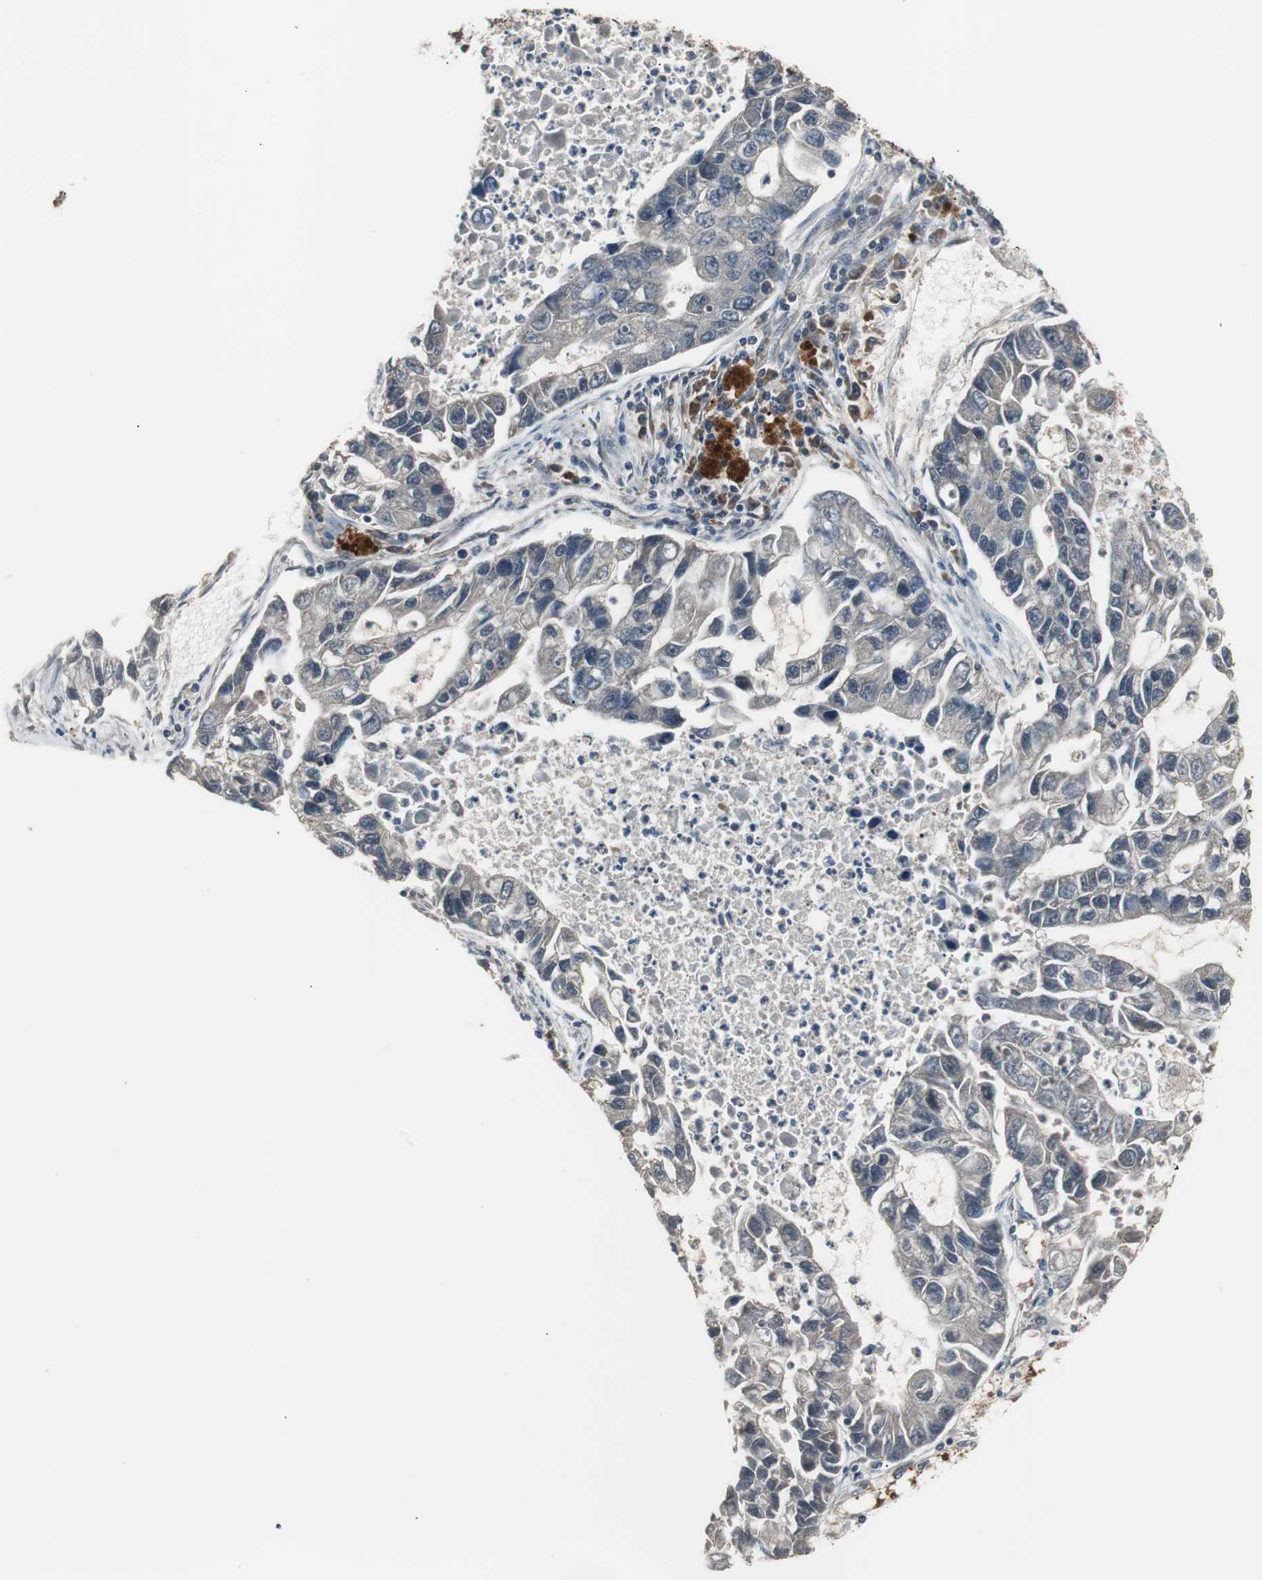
{"staining": {"intensity": "weak", "quantity": "25%-75%", "location": "cytoplasmic/membranous"}, "tissue": "lung cancer", "cell_type": "Tumor cells", "image_type": "cancer", "snomed": [{"axis": "morphology", "description": "Adenocarcinoma, NOS"}, {"axis": "topography", "description": "Lung"}], "caption": "Protein staining of lung cancer (adenocarcinoma) tissue reveals weak cytoplasmic/membranous expression in approximately 25%-75% of tumor cells.", "gene": "ZMPSTE24", "patient": {"sex": "female", "age": 51}}